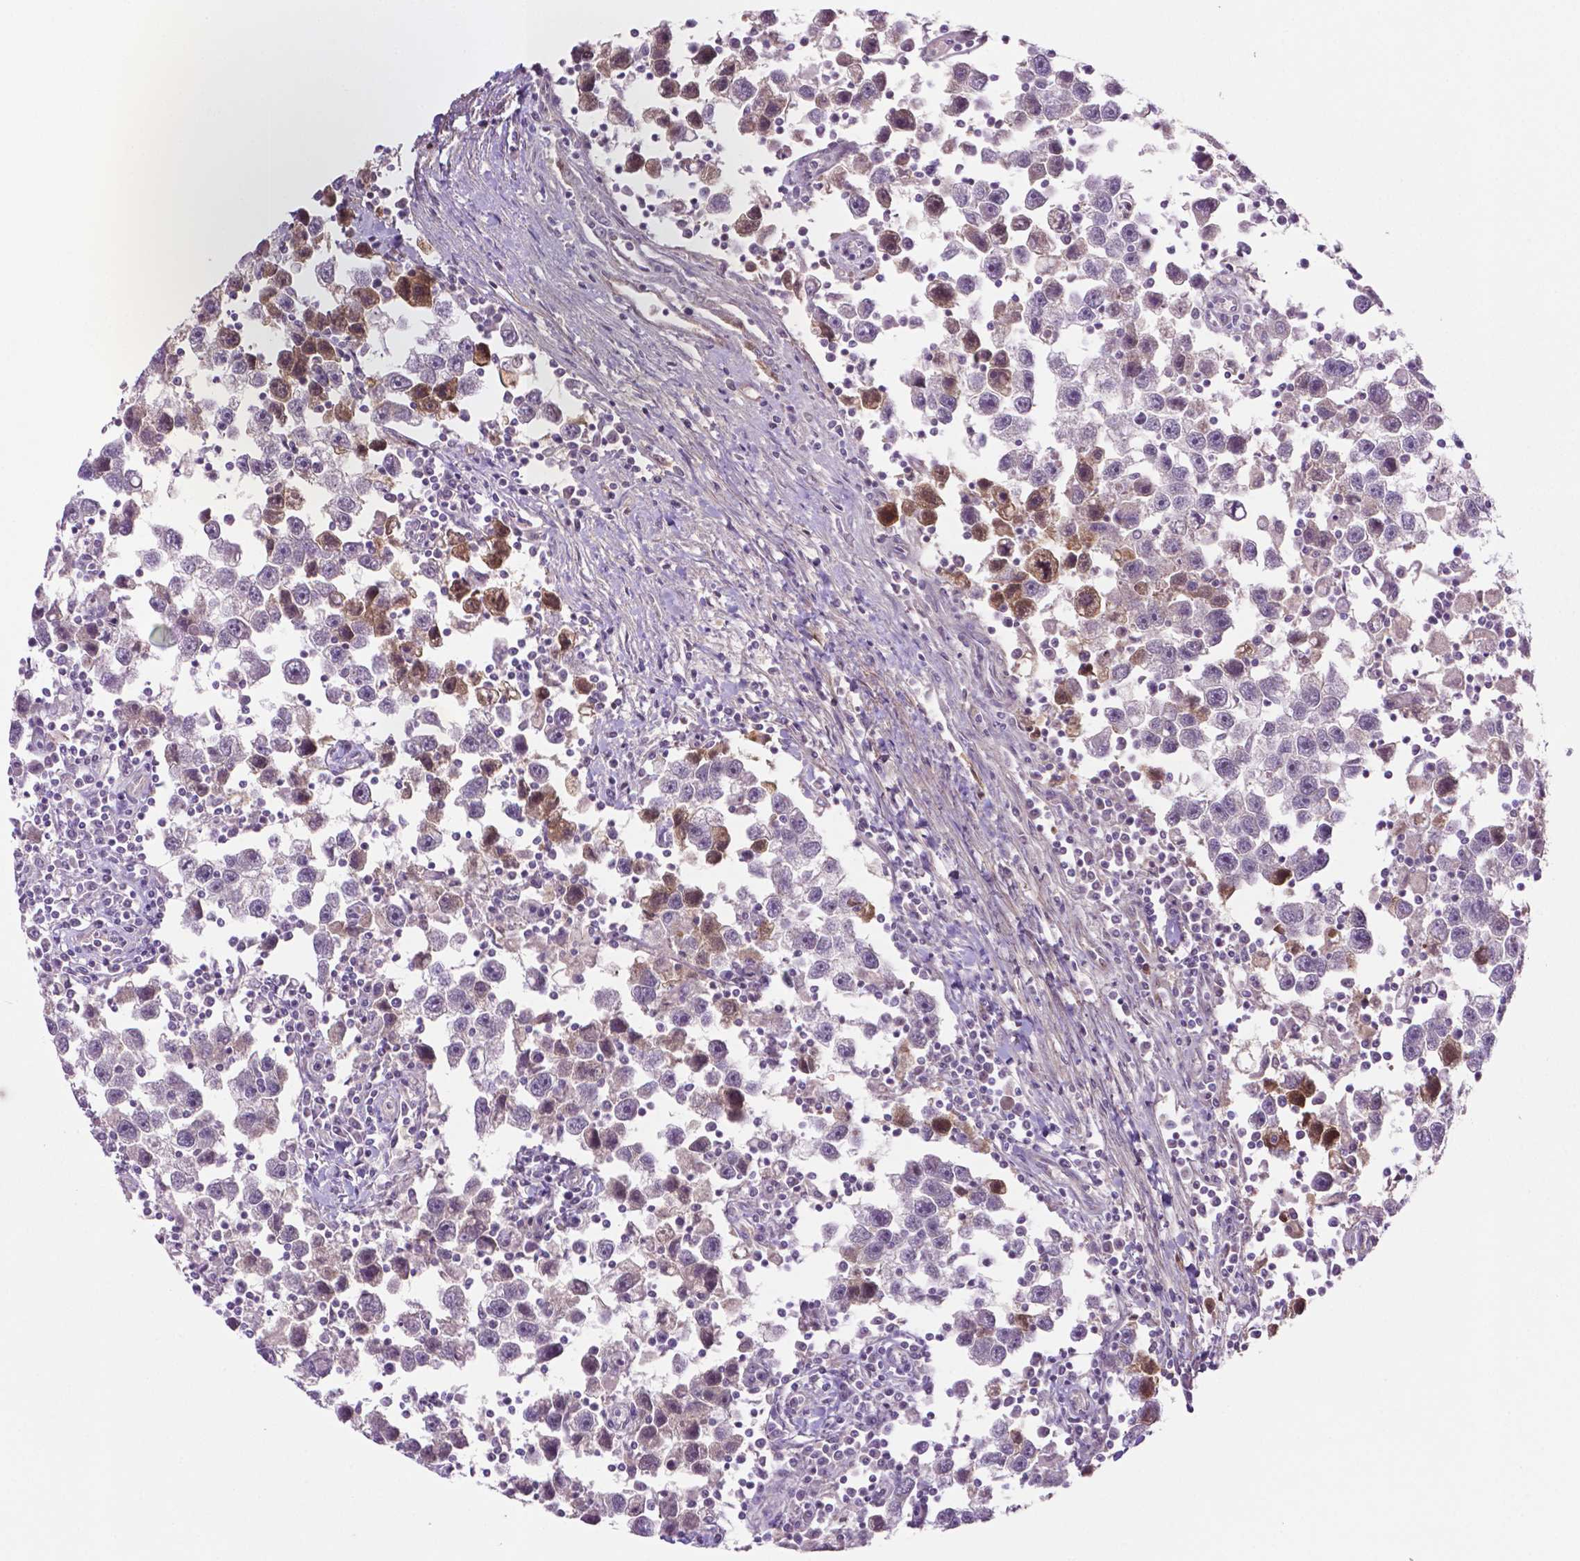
{"staining": {"intensity": "moderate", "quantity": "<25%", "location": "cytoplasmic/membranous,nuclear"}, "tissue": "testis cancer", "cell_type": "Tumor cells", "image_type": "cancer", "snomed": [{"axis": "morphology", "description": "Seminoma, NOS"}, {"axis": "topography", "description": "Testis"}], "caption": "This is a micrograph of IHC staining of testis cancer, which shows moderate expression in the cytoplasmic/membranous and nuclear of tumor cells.", "gene": "FBLN1", "patient": {"sex": "male", "age": 30}}